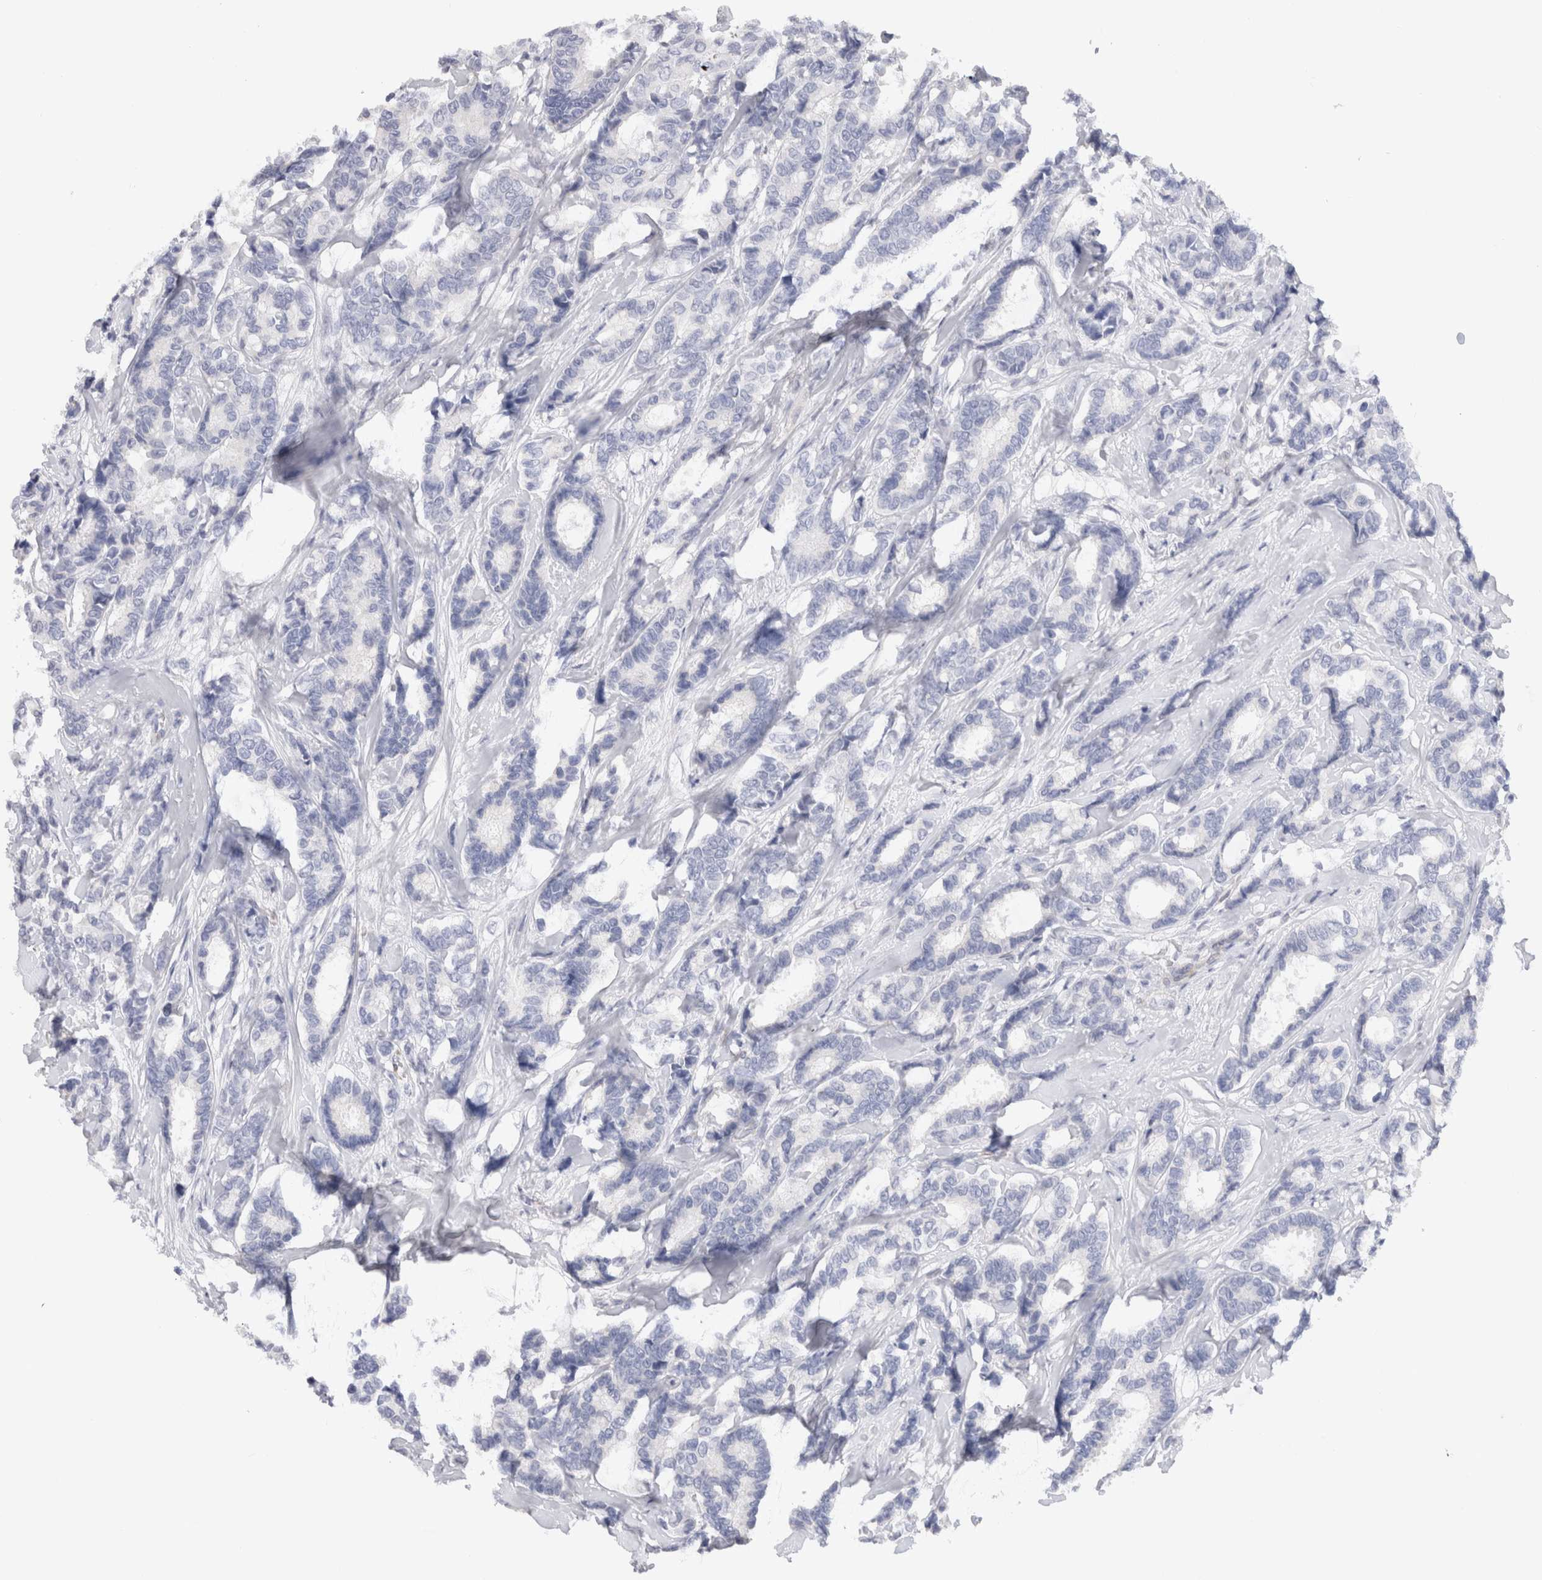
{"staining": {"intensity": "negative", "quantity": "none", "location": "none"}, "tissue": "breast cancer", "cell_type": "Tumor cells", "image_type": "cancer", "snomed": [{"axis": "morphology", "description": "Duct carcinoma"}, {"axis": "topography", "description": "Breast"}], "caption": "An IHC micrograph of breast cancer is shown. There is no staining in tumor cells of breast cancer.", "gene": "C9orf50", "patient": {"sex": "female", "age": 87}}